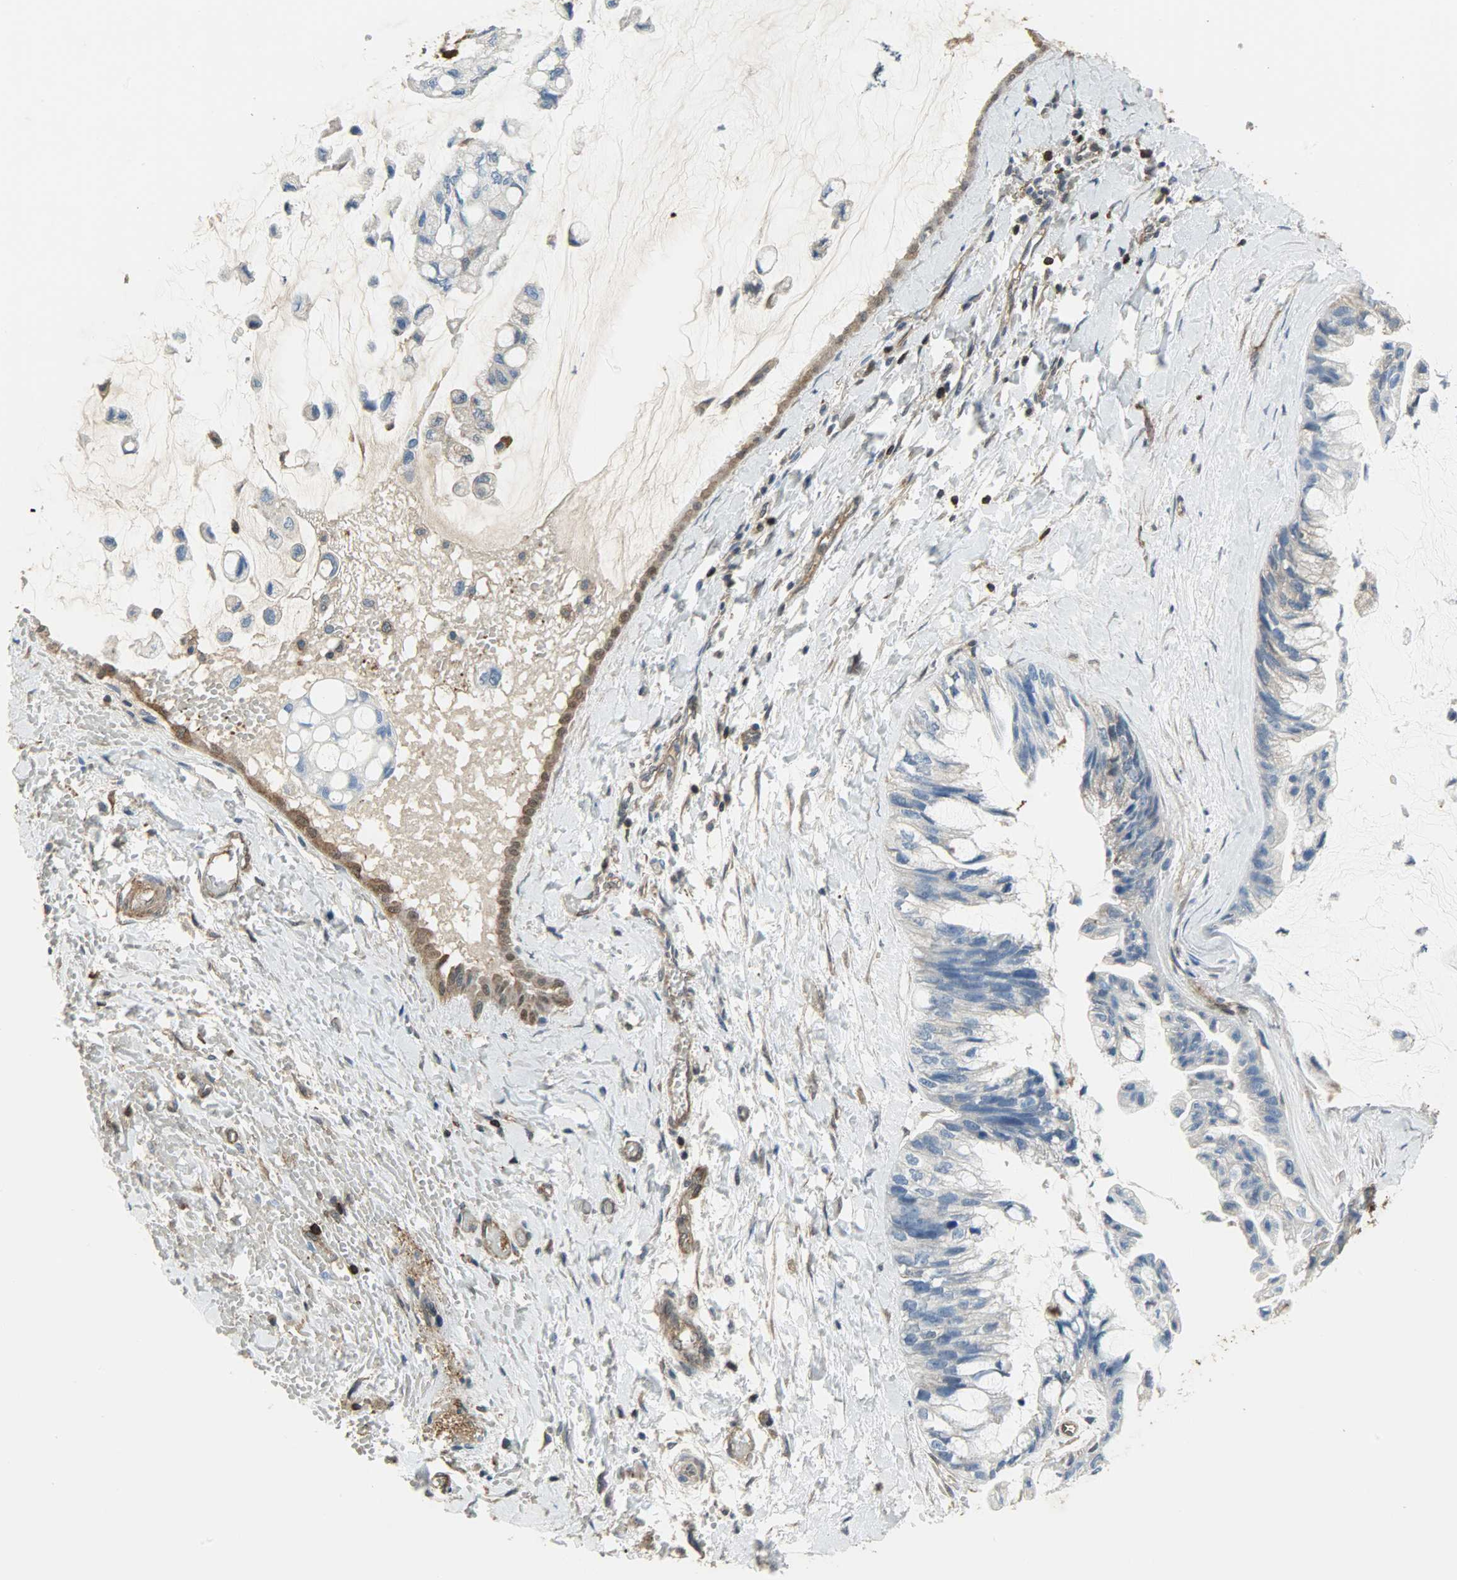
{"staining": {"intensity": "negative", "quantity": "none", "location": "none"}, "tissue": "ovarian cancer", "cell_type": "Tumor cells", "image_type": "cancer", "snomed": [{"axis": "morphology", "description": "Cystadenocarcinoma, mucinous, NOS"}, {"axis": "topography", "description": "Ovary"}], "caption": "This is a micrograph of immunohistochemistry (IHC) staining of ovarian cancer, which shows no positivity in tumor cells. (DAB (3,3'-diaminobenzidine) immunohistochemistry (IHC) with hematoxylin counter stain).", "gene": "LDHB", "patient": {"sex": "female", "age": 39}}